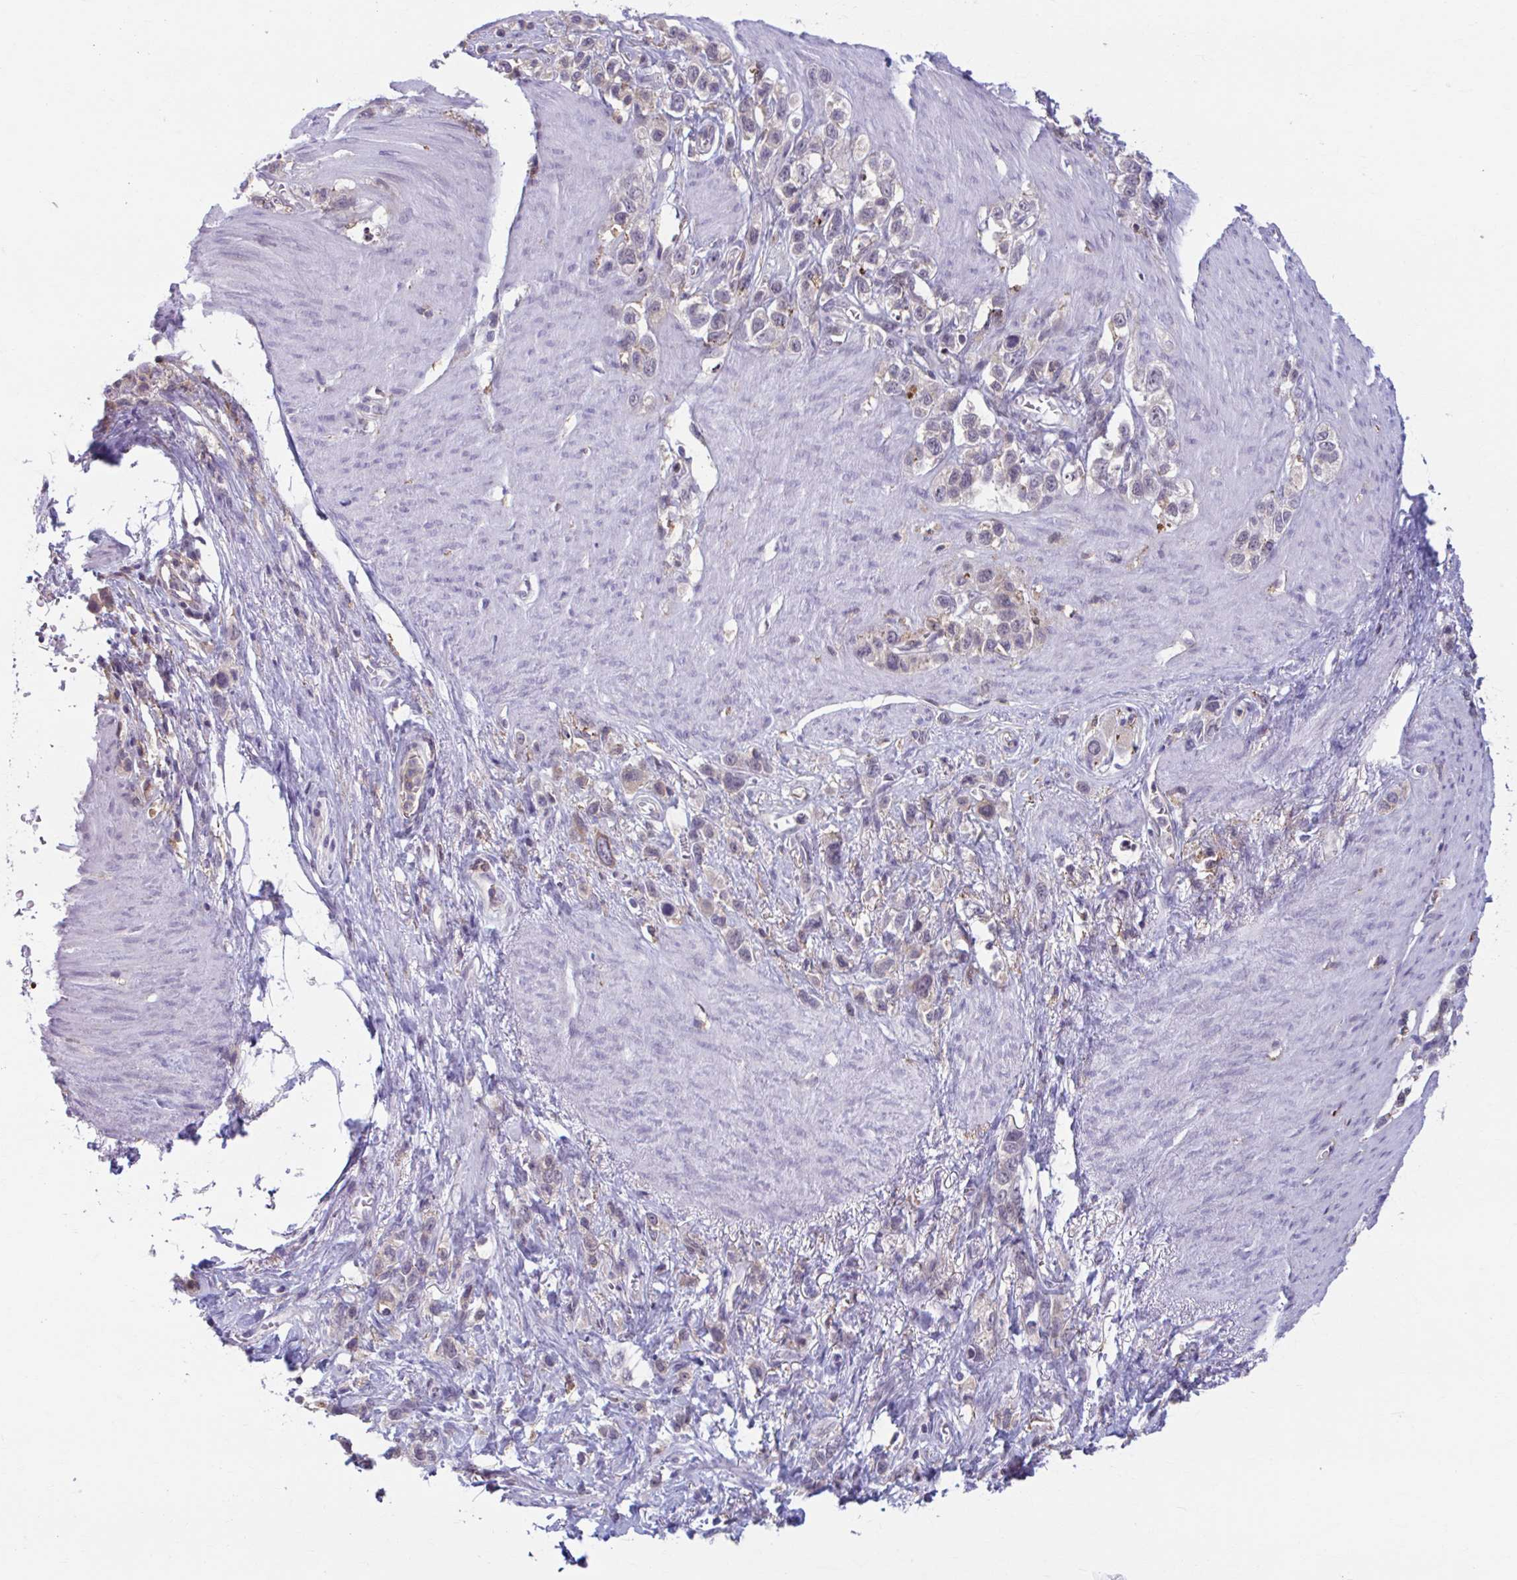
{"staining": {"intensity": "weak", "quantity": "<25%", "location": "cytoplasmic/membranous"}, "tissue": "stomach cancer", "cell_type": "Tumor cells", "image_type": "cancer", "snomed": [{"axis": "morphology", "description": "Adenocarcinoma, NOS"}, {"axis": "topography", "description": "Stomach"}], "caption": "DAB (3,3'-diaminobenzidine) immunohistochemical staining of human stomach cancer (adenocarcinoma) displays no significant expression in tumor cells. The staining is performed using DAB brown chromogen with nuclei counter-stained in using hematoxylin.", "gene": "ADAT3", "patient": {"sex": "female", "age": 65}}